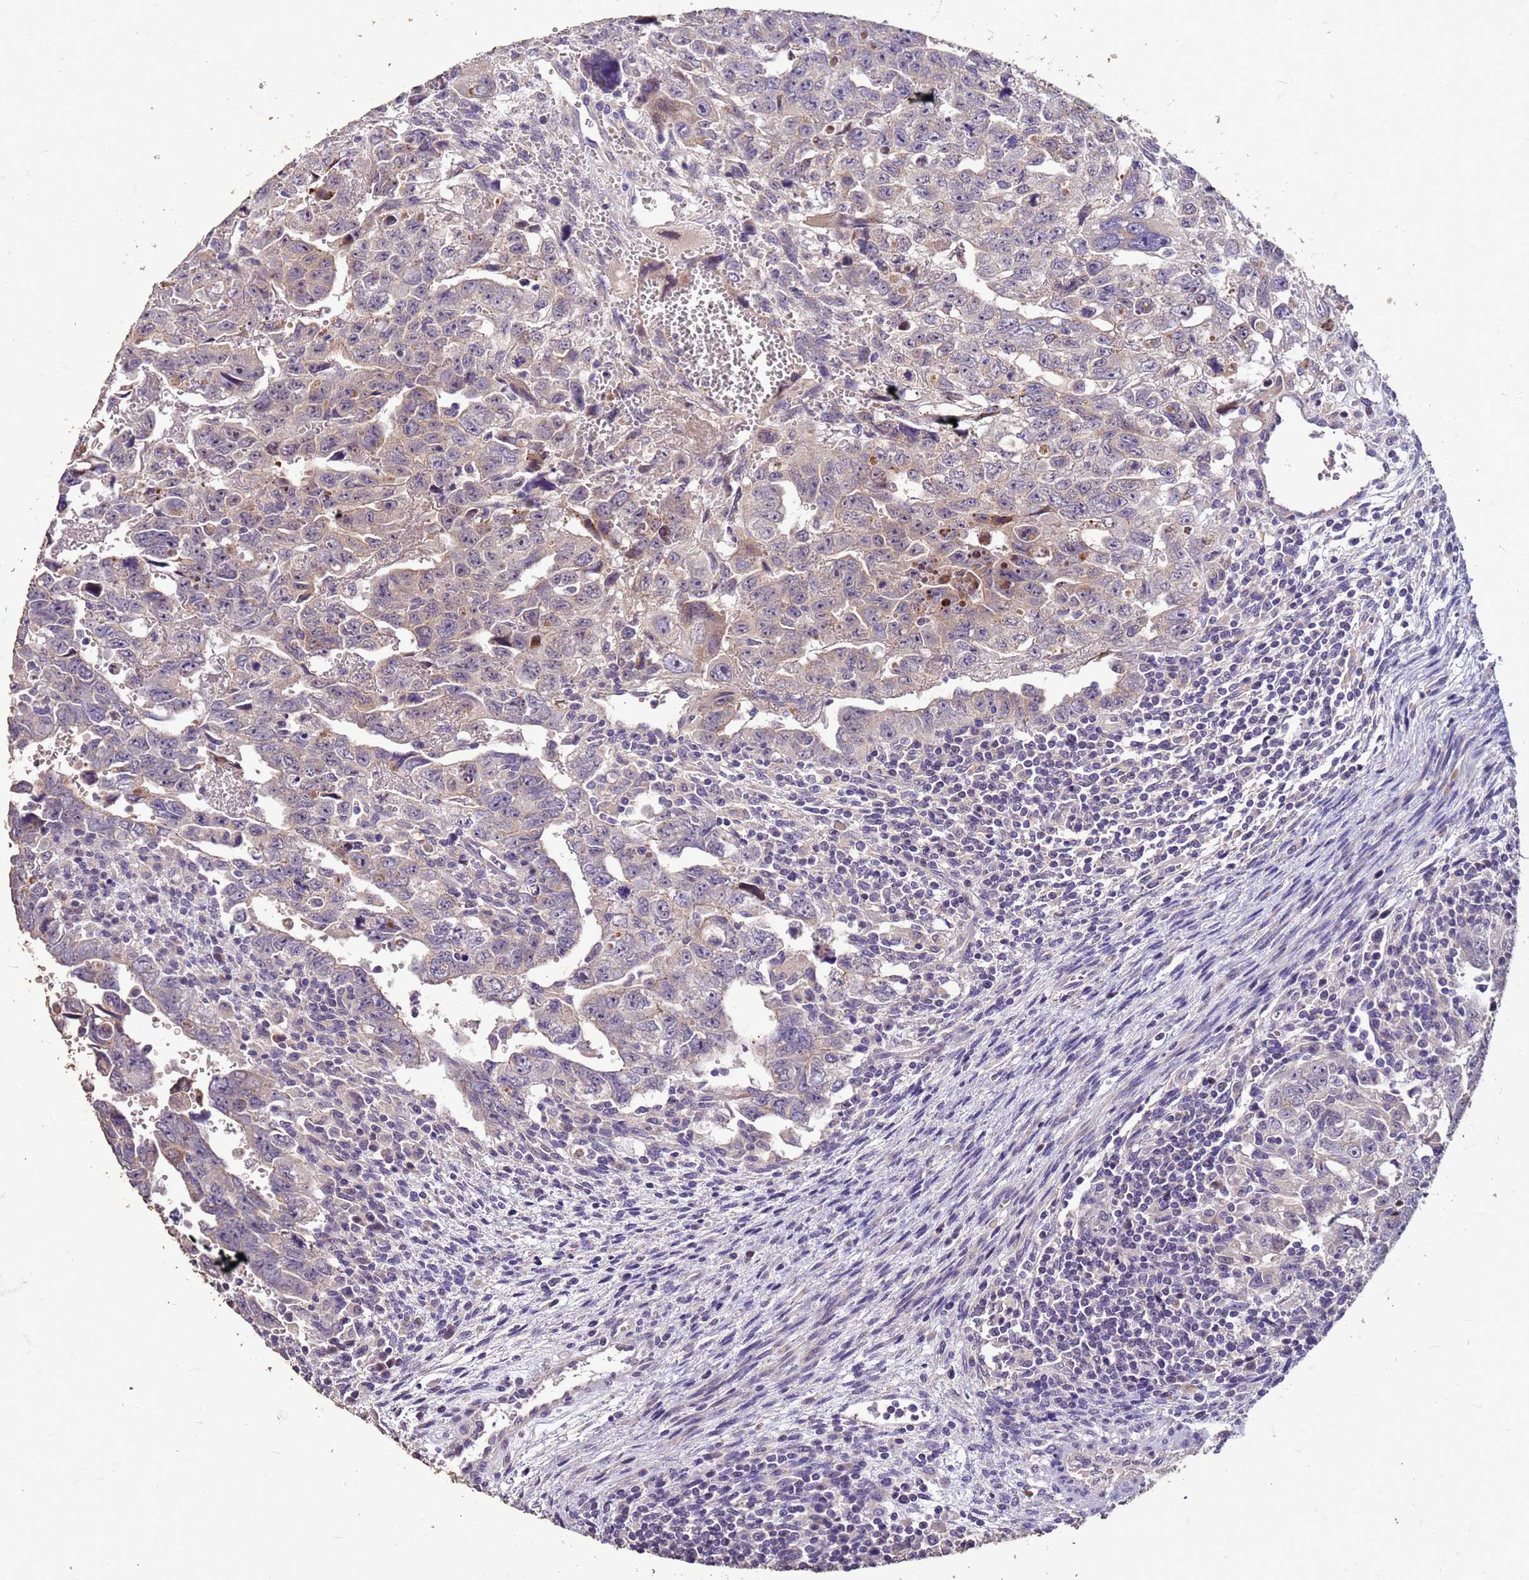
{"staining": {"intensity": "negative", "quantity": "none", "location": "none"}, "tissue": "testis cancer", "cell_type": "Tumor cells", "image_type": "cancer", "snomed": [{"axis": "morphology", "description": "Carcinoma, Embryonal, NOS"}, {"axis": "topography", "description": "Testis"}], "caption": "DAB immunohistochemical staining of testis embryonal carcinoma exhibits no significant staining in tumor cells.", "gene": "FAM184B", "patient": {"sex": "male", "age": 28}}